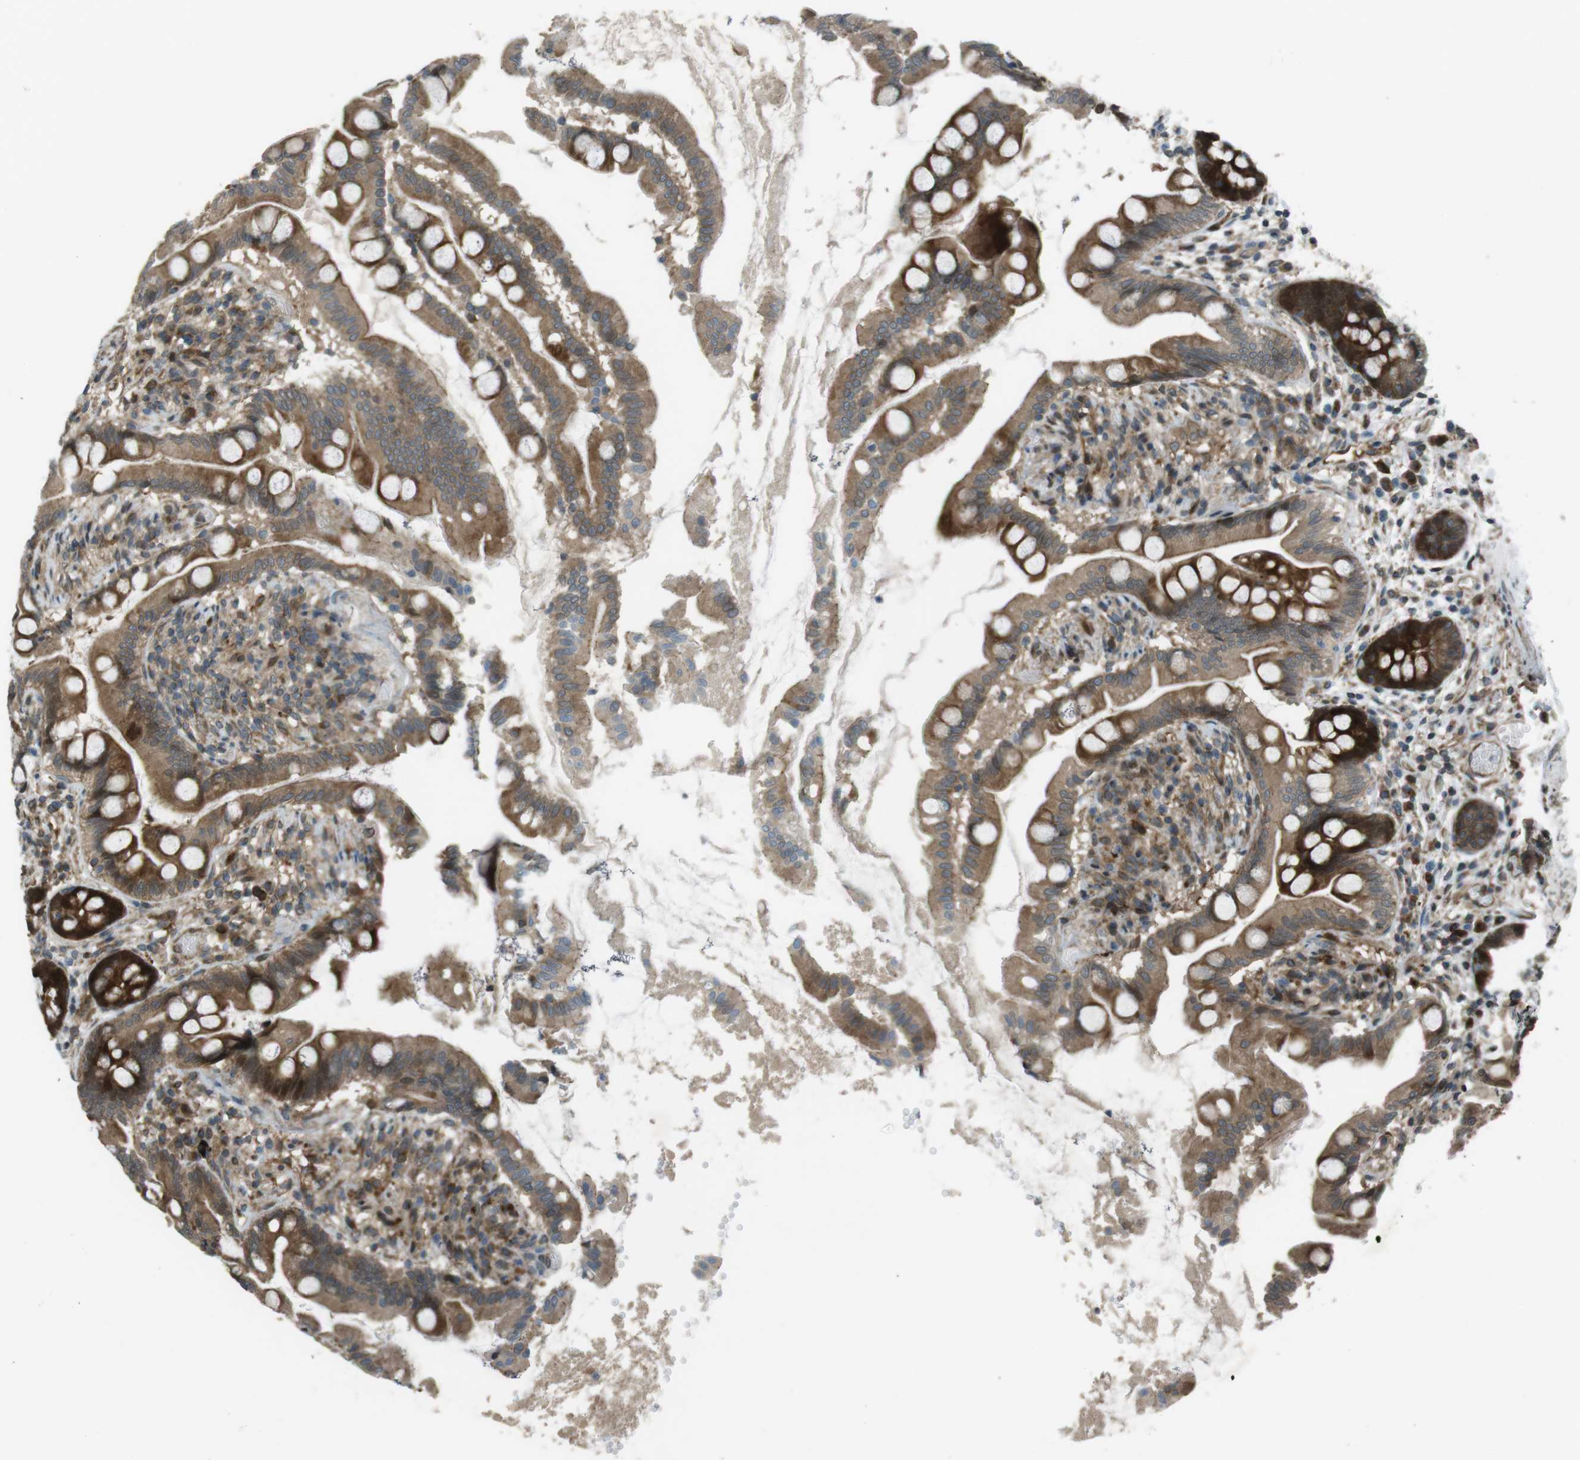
{"staining": {"intensity": "moderate", "quantity": ">75%", "location": "cytoplasmic/membranous"}, "tissue": "small intestine", "cell_type": "Glandular cells", "image_type": "normal", "snomed": [{"axis": "morphology", "description": "Normal tissue, NOS"}, {"axis": "topography", "description": "Small intestine"}], "caption": "DAB immunohistochemical staining of unremarkable human small intestine reveals moderate cytoplasmic/membranous protein staining in approximately >75% of glandular cells.", "gene": "ZNF330", "patient": {"sex": "female", "age": 56}}